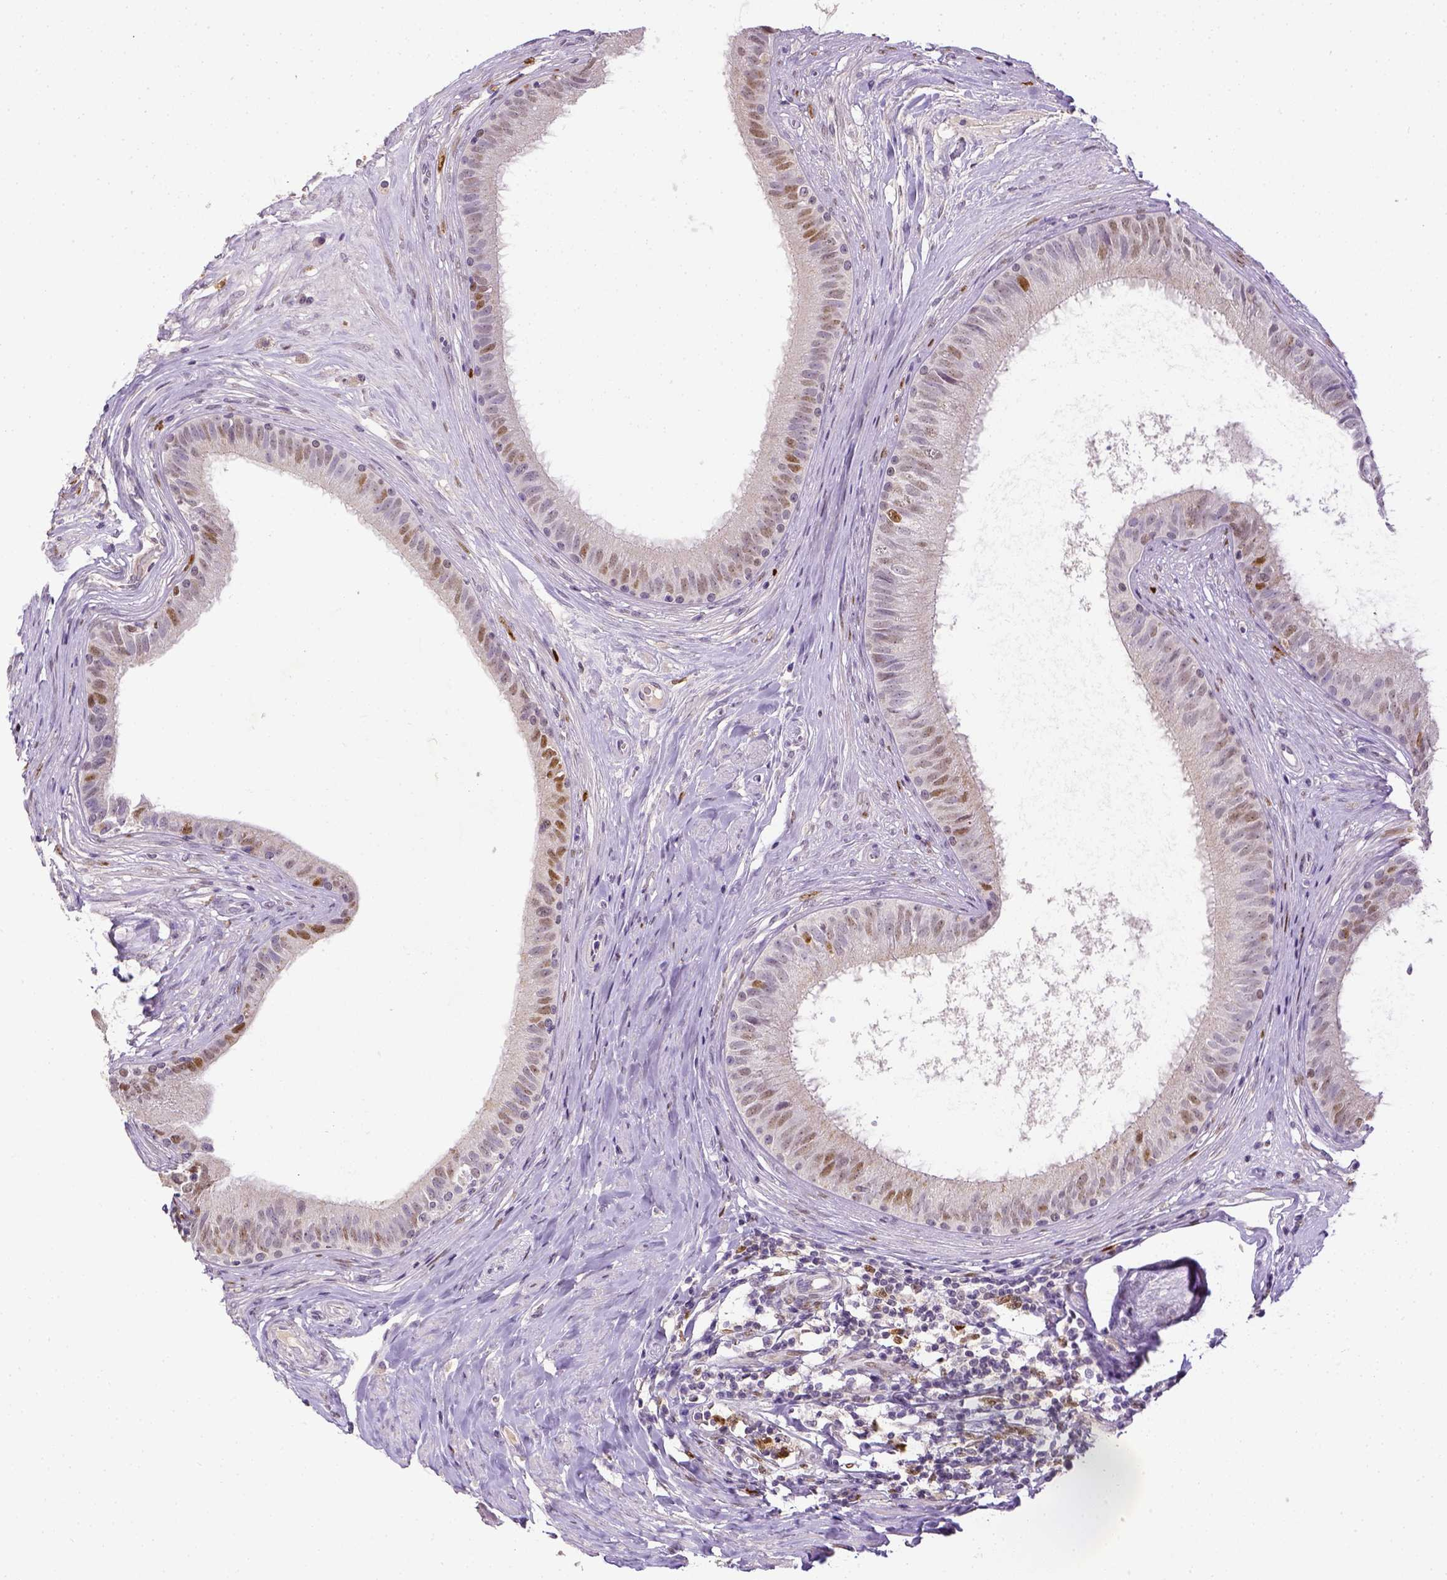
{"staining": {"intensity": "moderate", "quantity": "25%-75%", "location": "nuclear"}, "tissue": "epididymis", "cell_type": "Glandular cells", "image_type": "normal", "snomed": [{"axis": "morphology", "description": "Normal tissue, NOS"}, {"axis": "topography", "description": "Epididymis"}], "caption": "DAB (3,3'-diaminobenzidine) immunohistochemical staining of normal epididymis exhibits moderate nuclear protein staining in approximately 25%-75% of glandular cells.", "gene": "CDKN1A", "patient": {"sex": "male", "age": 59}}